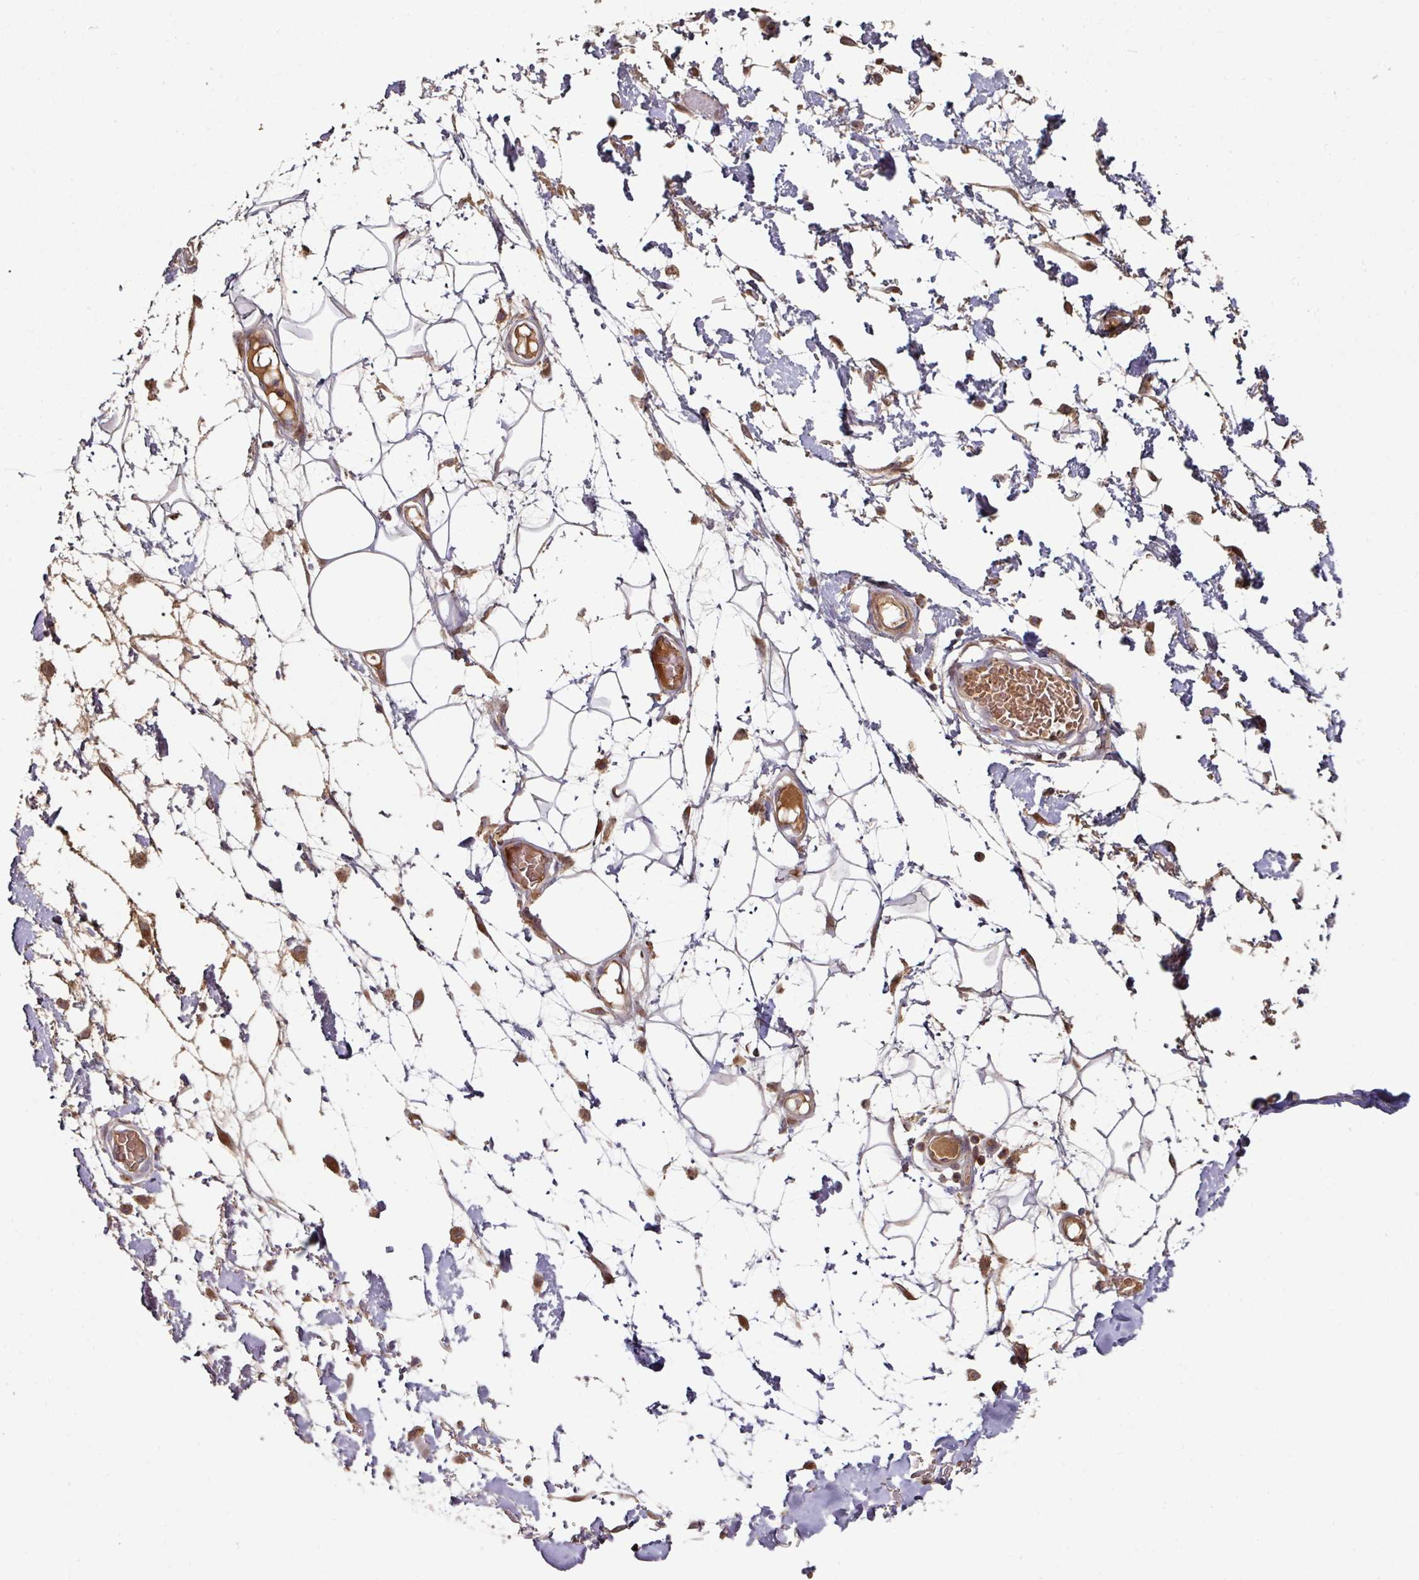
{"staining": {"intensity": "moderate", "quantity": ">75%", "location": "cytoplasmic/membranous"}, "tissue": "adipose tissue", "cell_type": "Adipocytes", "image_type": "normal", "snomed": [{"axis": "morphology", "description": "Normal tissue, NOS"}, {"axis": "topography", "description": "Vulva"}, {"axis": "topography", "description": "Peripheral nerve tissue"}], "caption": "A brown stain labels moderate cytoplasmic/membranous staining of a protein in adipocytes of normal human adipose tissue. (IHC, brightfield microscopy, high magnification).", "gene": "DNAJC7", "patient": {"sex": "female", "age": 68}}